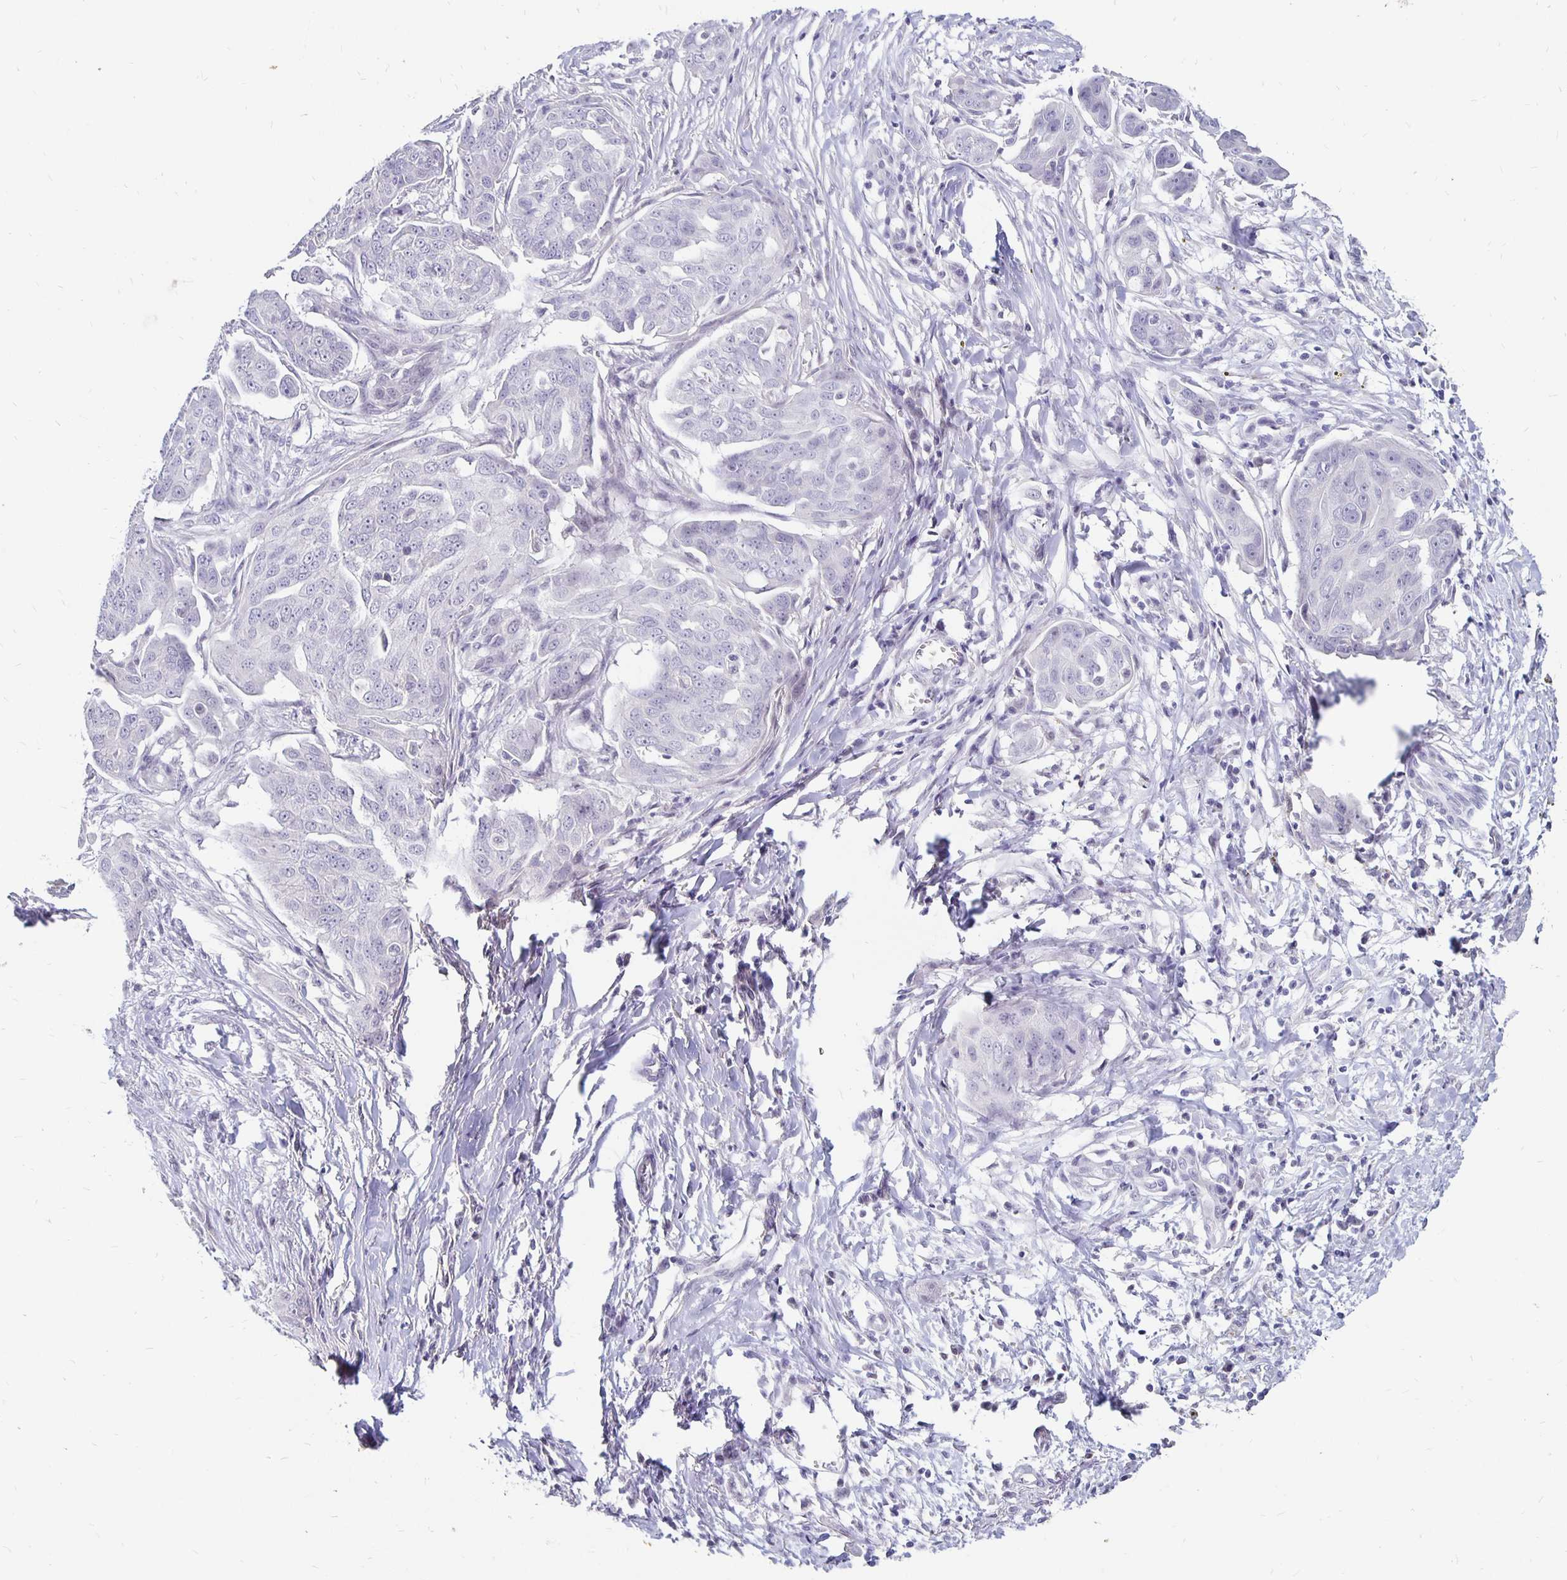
{"staining": {"intensity": "negative", "quantity": "none", "location": "none"}, "tissue": "ovarian cancer", "cell_type": "Tumor cells", "image_type": "cancer", "snomed": [{"axis": "morphology", "description": "Carcinoma, endometroid"}, {"axis": "topography", "description": "Ovary"}], "caption": "This histopathology image is of ovarian cancer stained with immunohistochemistry to label a protein in brown with the nuclei are counter-stained blue. There is no expression in tumor cells. Nuclei are stained in blue.", "gene": "ATOSB", "patient": {"sex": "female", "age": 70}}